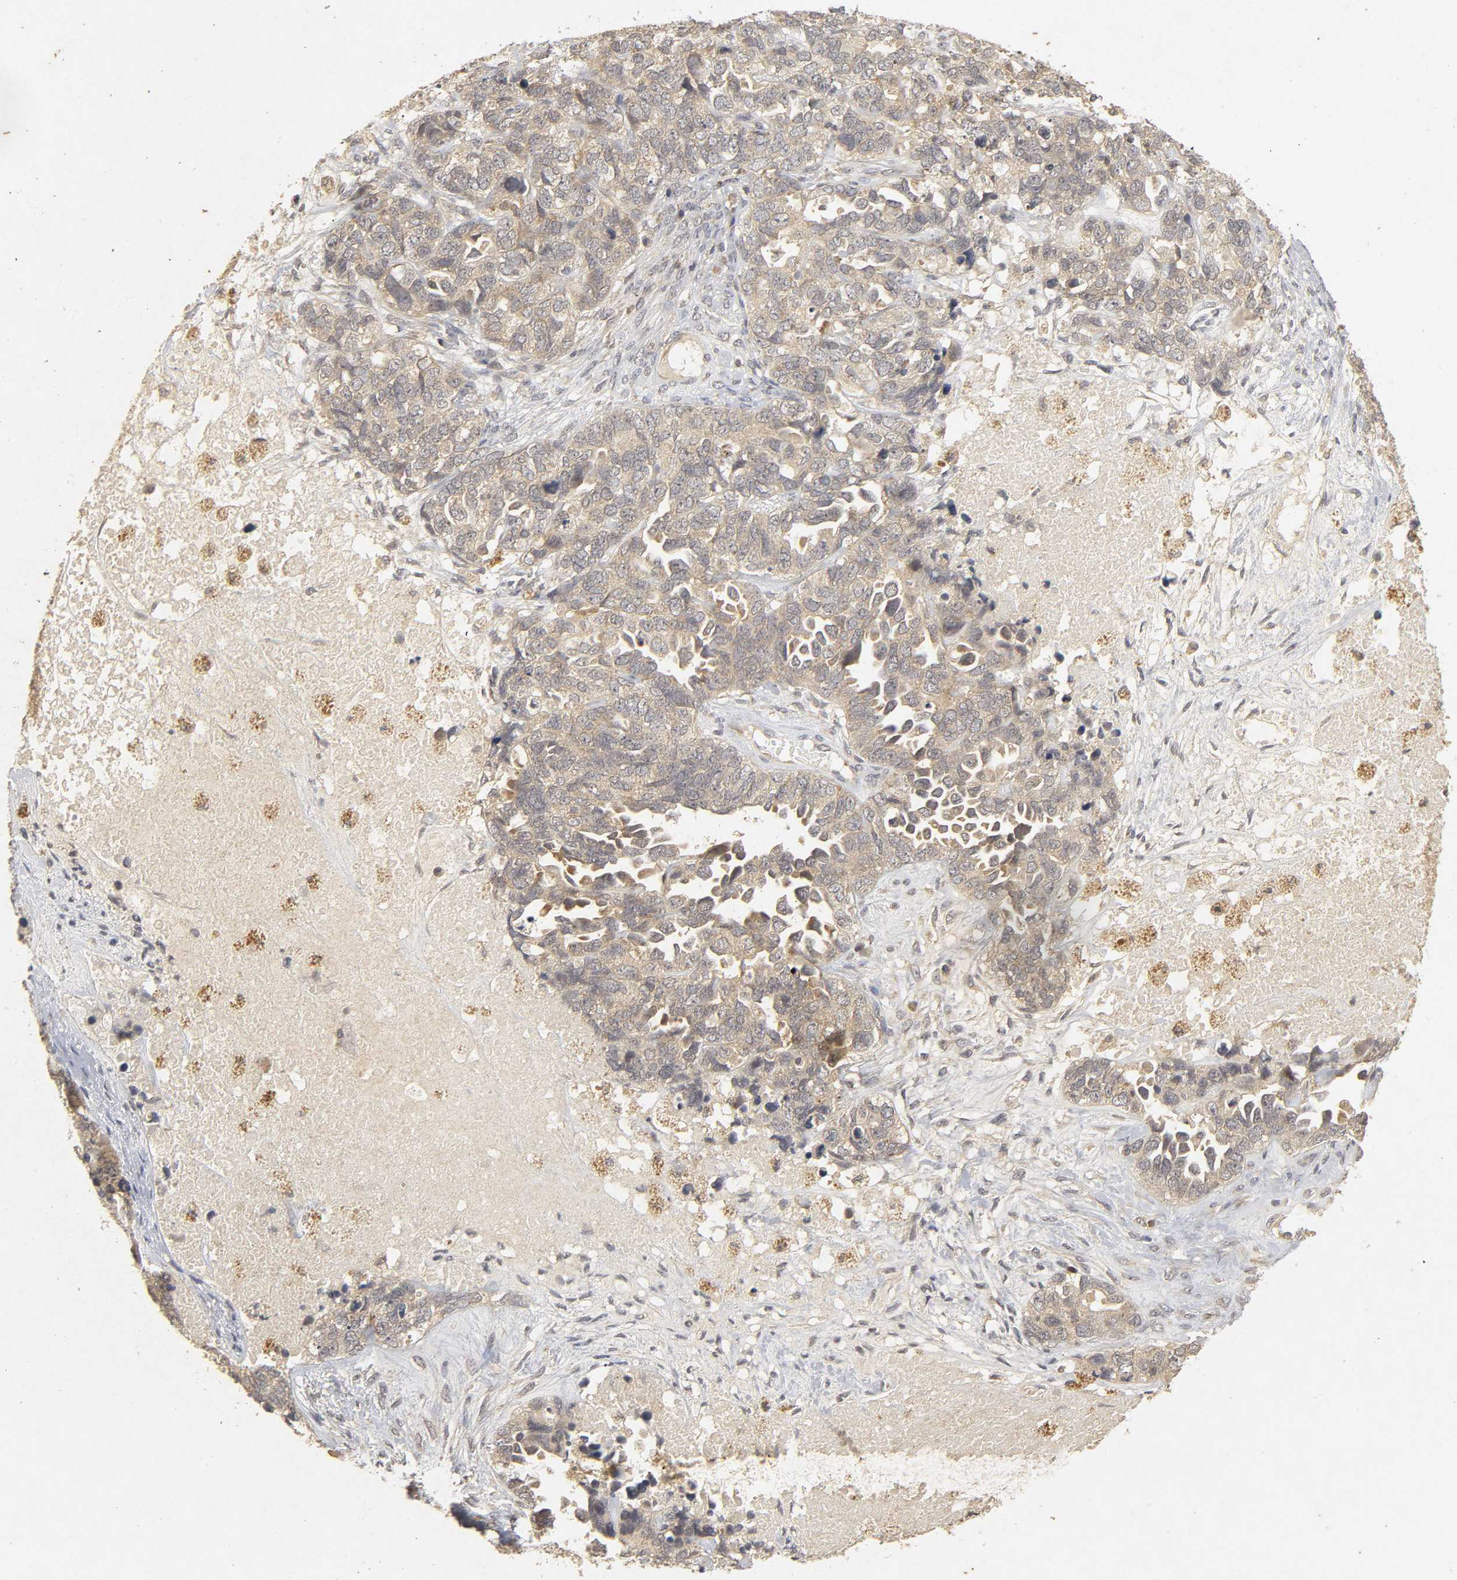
{"staining": {"intensity": "weak", "quantity": "25%-75%", "location": "cytoplasmic/membranous"}, "tissue": "ovarian cancer", "cell_type": "Tumor cells", "image_type": "cancer", "snomed": [{"axis": "morphology", "description": "Cystadenocarcinoma, serous, NOS"}, {"axis": "topography", "description": "Ovary"}], "caption": "Ovarian cancer (serous cystadenocarcinoma) was stained to show a protein in brown. There is low levels of weak cytoplasmic/membranous positivity in about 25%-75% of tumor cells.", "gene": "TRAF6", "patient": {"sex": "female", "age": 82}}